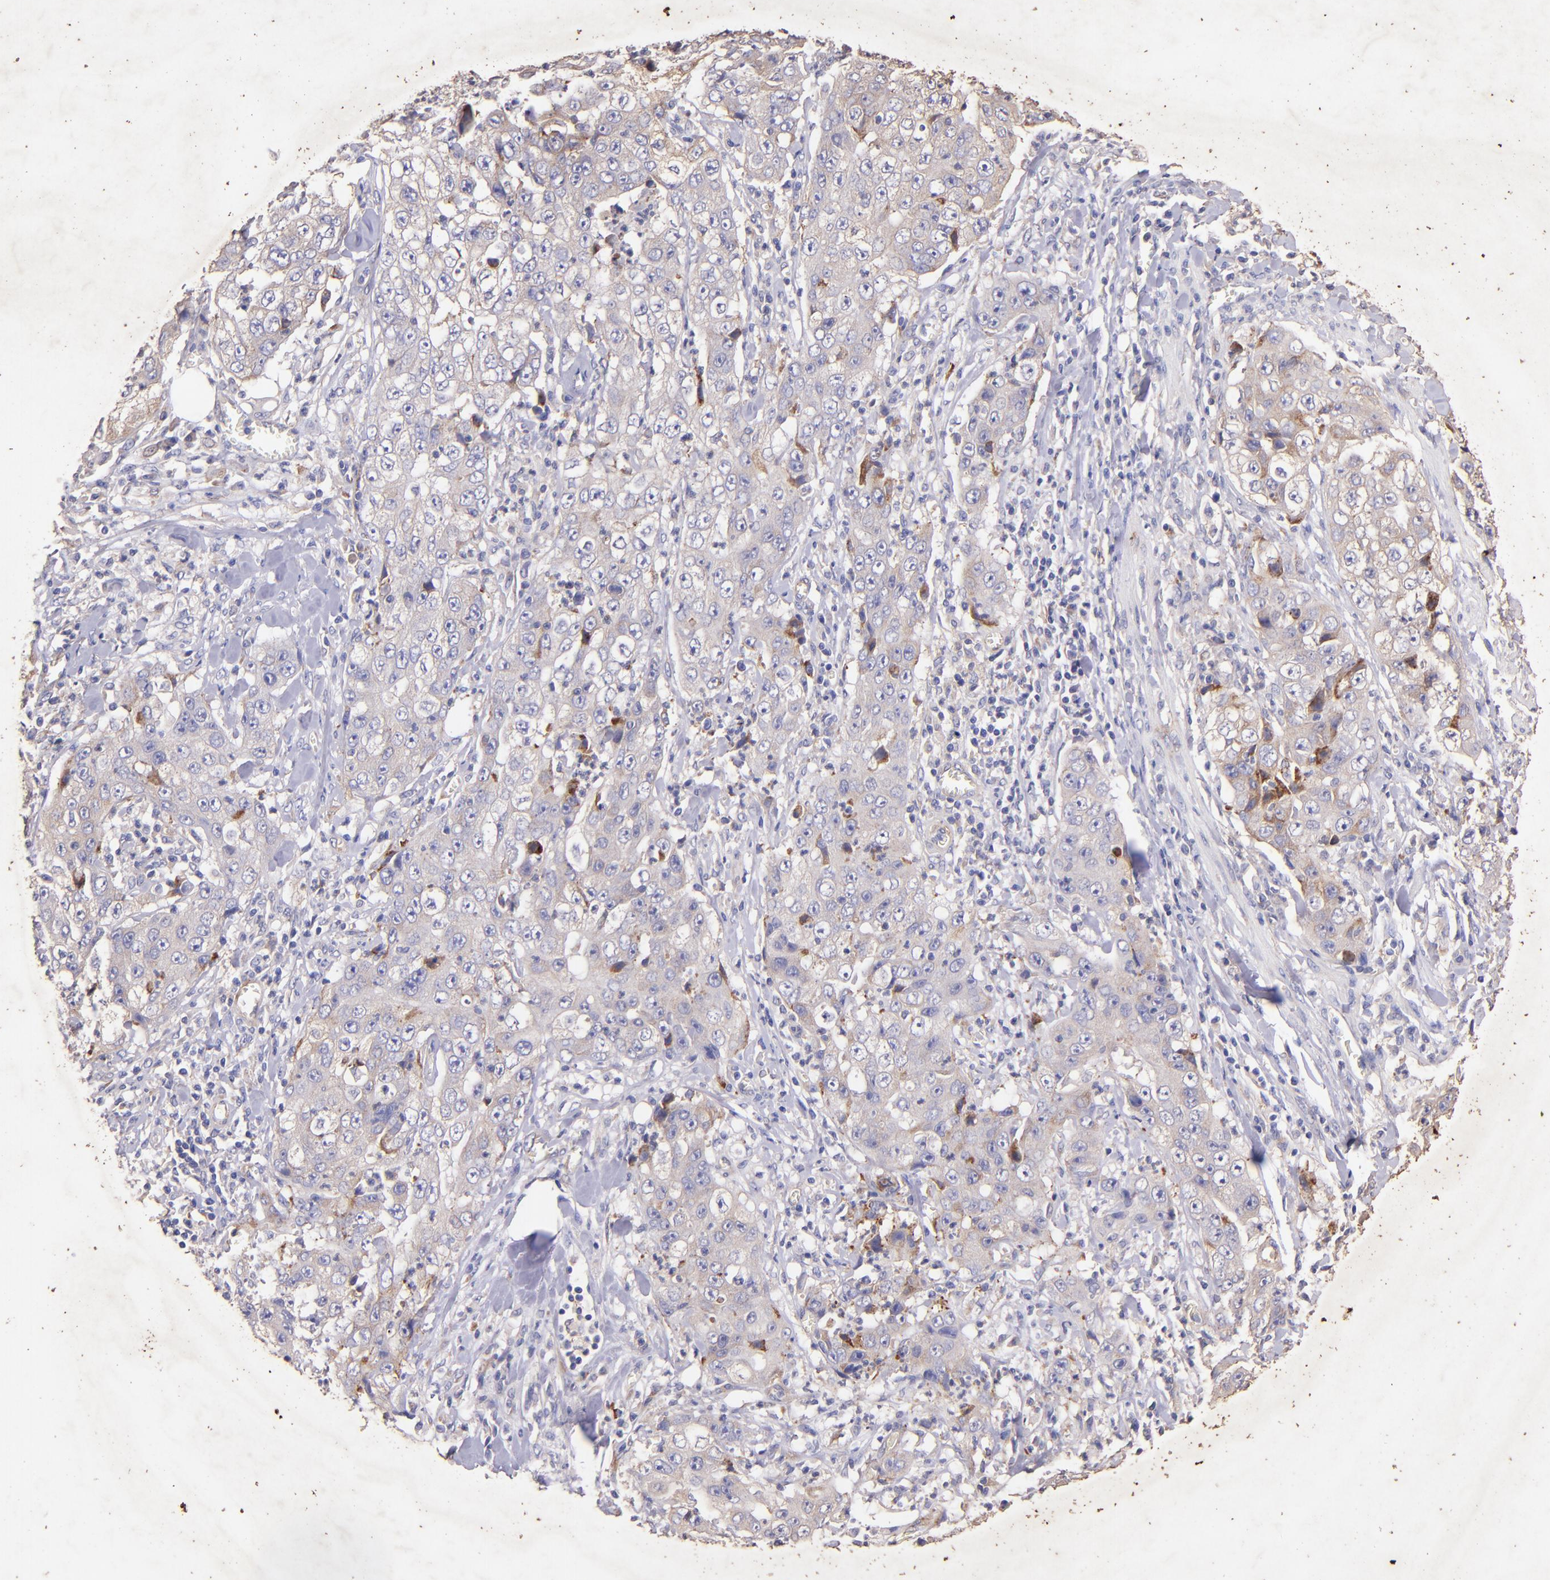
{"staining": {"intensity": "weak", "quantity": ">75%", "location": "cytoplasmic/membranous"}, "tissue": "lung cancer", "cell_type": "Tumor cells", "image_type": "cancer", "snomed": [{"axis": "morphology", "description": "Squamous cell carcinoma, NOS"}, {"axis": "topography", "description": "Lung"}], "caption": "Lung squamous cell carcinoma stained for a protein (brown) exhibits weak cytoplasmic/membranous positive staining in approximately >75% of tumor cells.", "gene": "RET", "patient": {"sex": "male", "age": 64}}